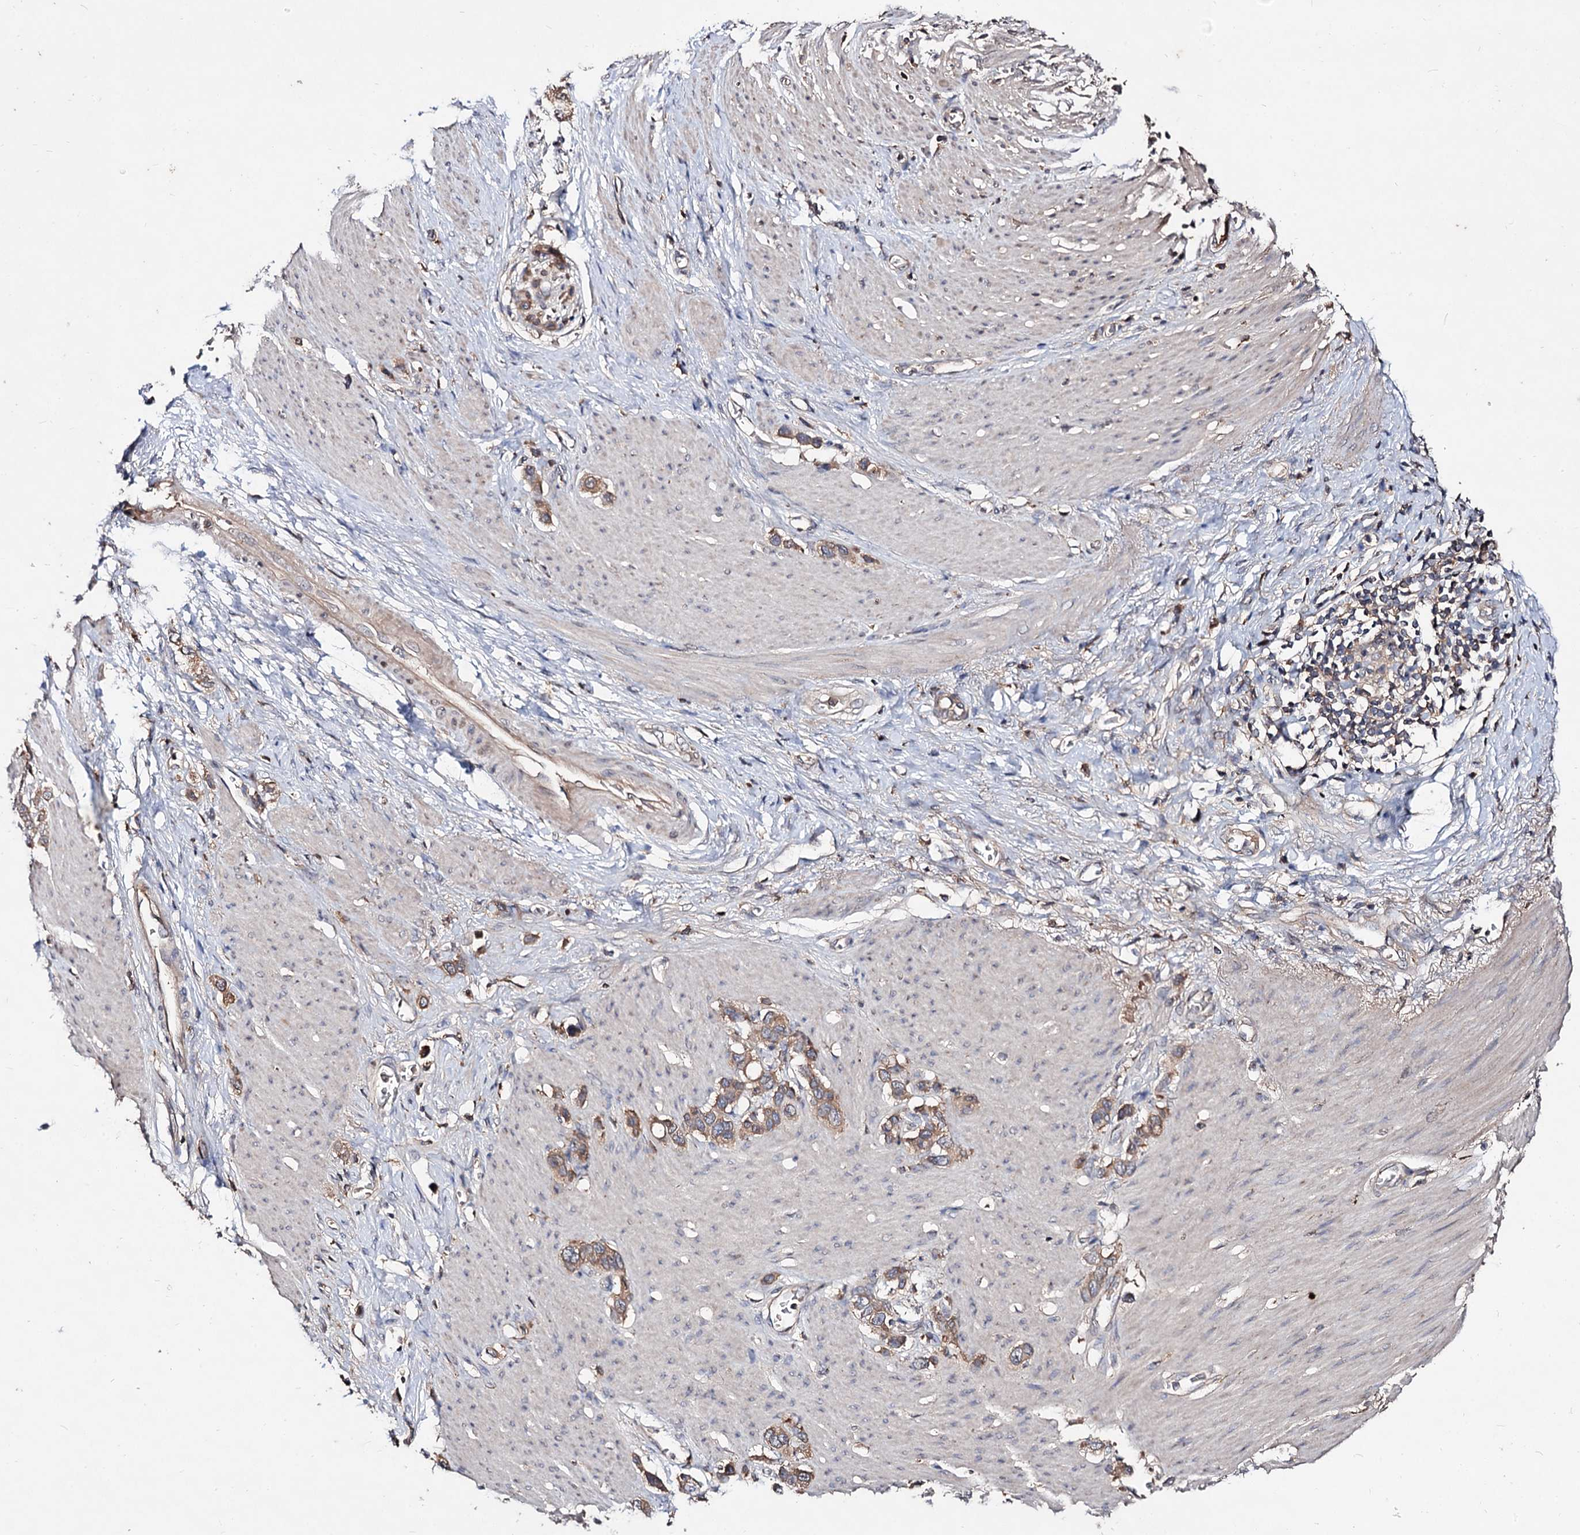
{"staining": {"intensity": "moderate", "quantity": ">75%", "location": "cytoplasmic/membranous"}, "tissue": "stomach cancer", "cell_type": "Tumor cells", "image_type": "cancer", "snomed": [{"axis": "morphology", "description": "Adenocarcinoma, NOS"}, {"axis": "morphology", "description": "Adenocarcinoma, High grade"}, {"axis": "topography", "description": "Stomach, upper"}, {"axis": "topography", "description": "Stomach, lower"}], "caption": "Moderate cytoplasmic/membranous protein expression is present in approximately >75% of tumor cells in adenocarcinoma (stomach).", "gene": "ARFIP2", "patient": {"sex": "female", "age": 65}}